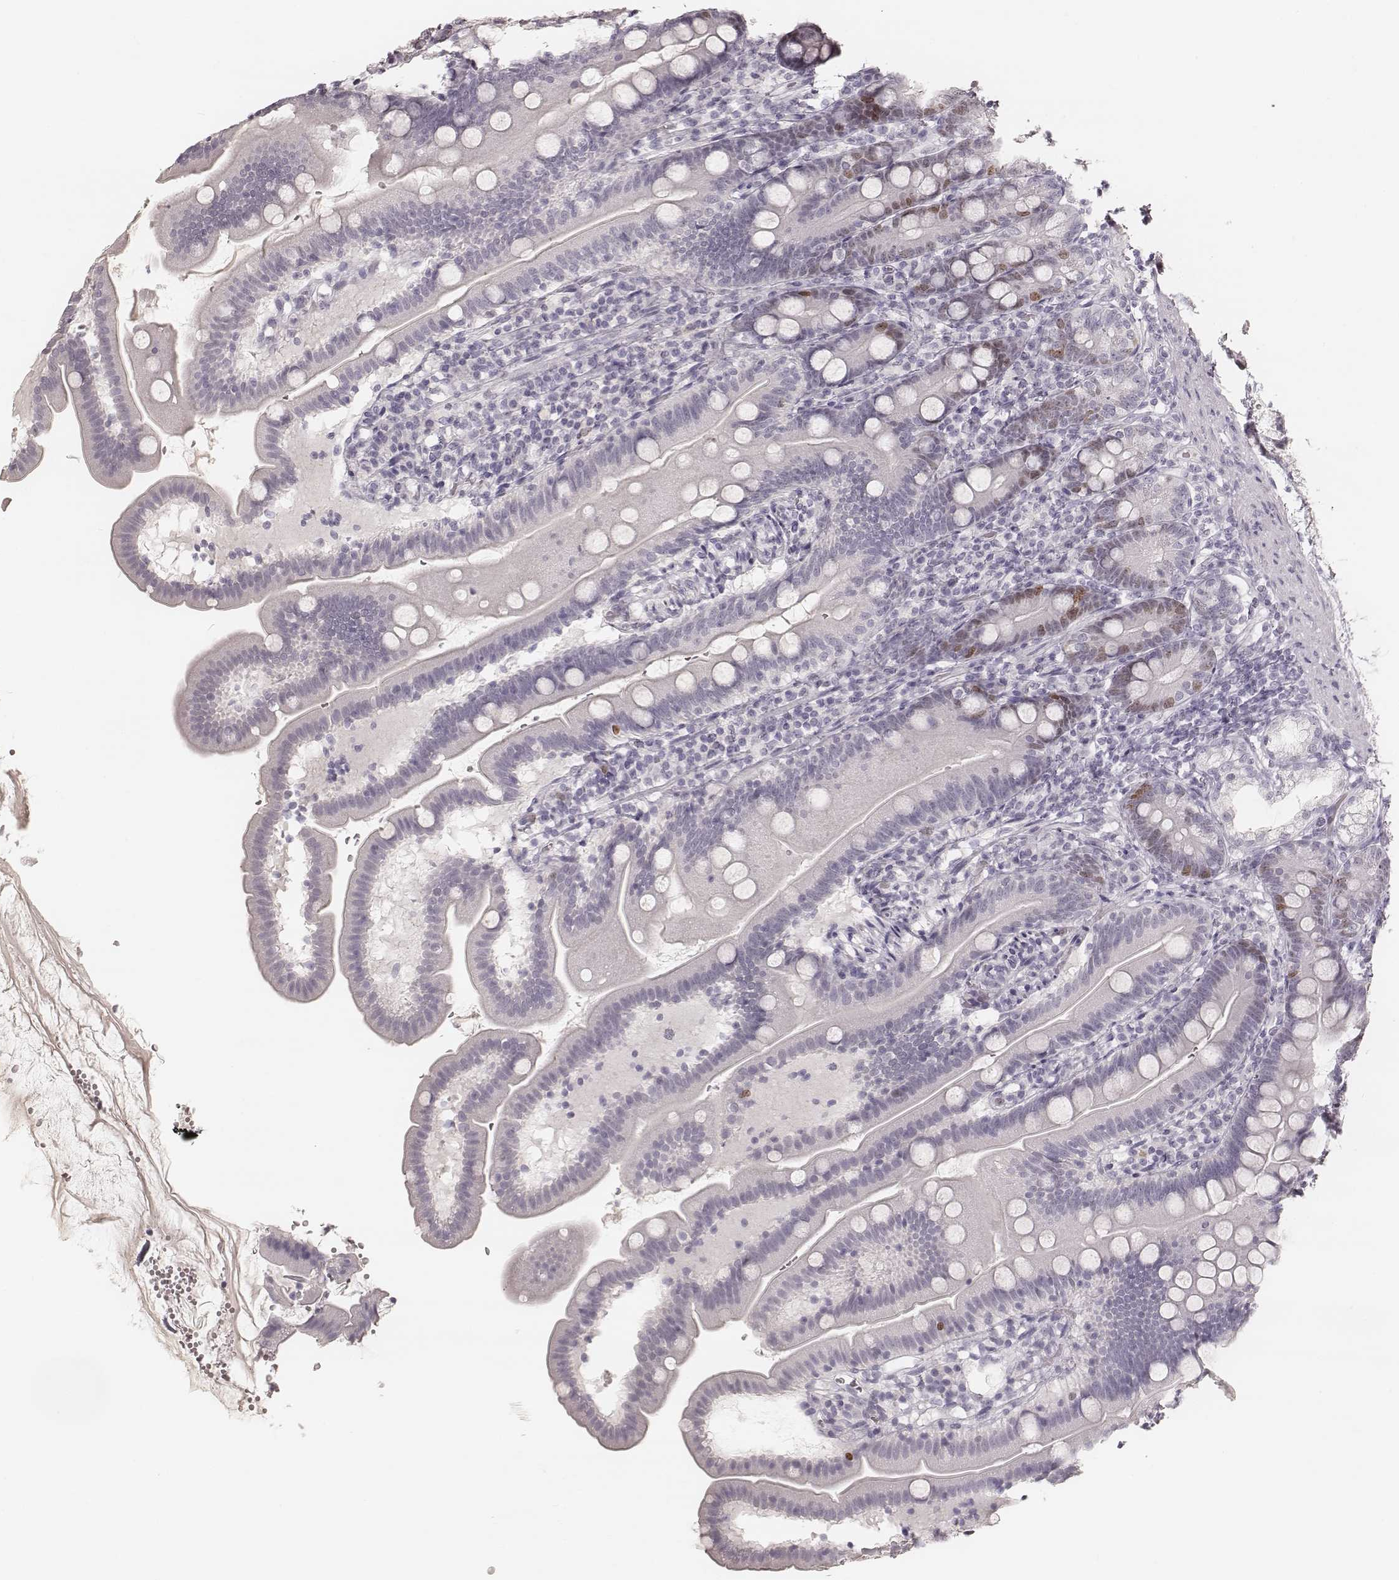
{"staining": {"intensity": "moderate", "quantity": "<25%", "location": "nuclear"}, "tissue": "duodenum", "cell_type": "Glandular cells", "image_type": "normal", "snomed": [{"axis": "morphology", "description": "Normal tissue, NOS"}, {"axis": "topography", "description": "Duodenum"}], "caption": "This is a histology image of immunohistochemistry staining of normal duodenum, which shows moderate staining in the nuclear of glandular cells.", "gene": "TEX37", "patient": {"sex": "female", "age": 67}}